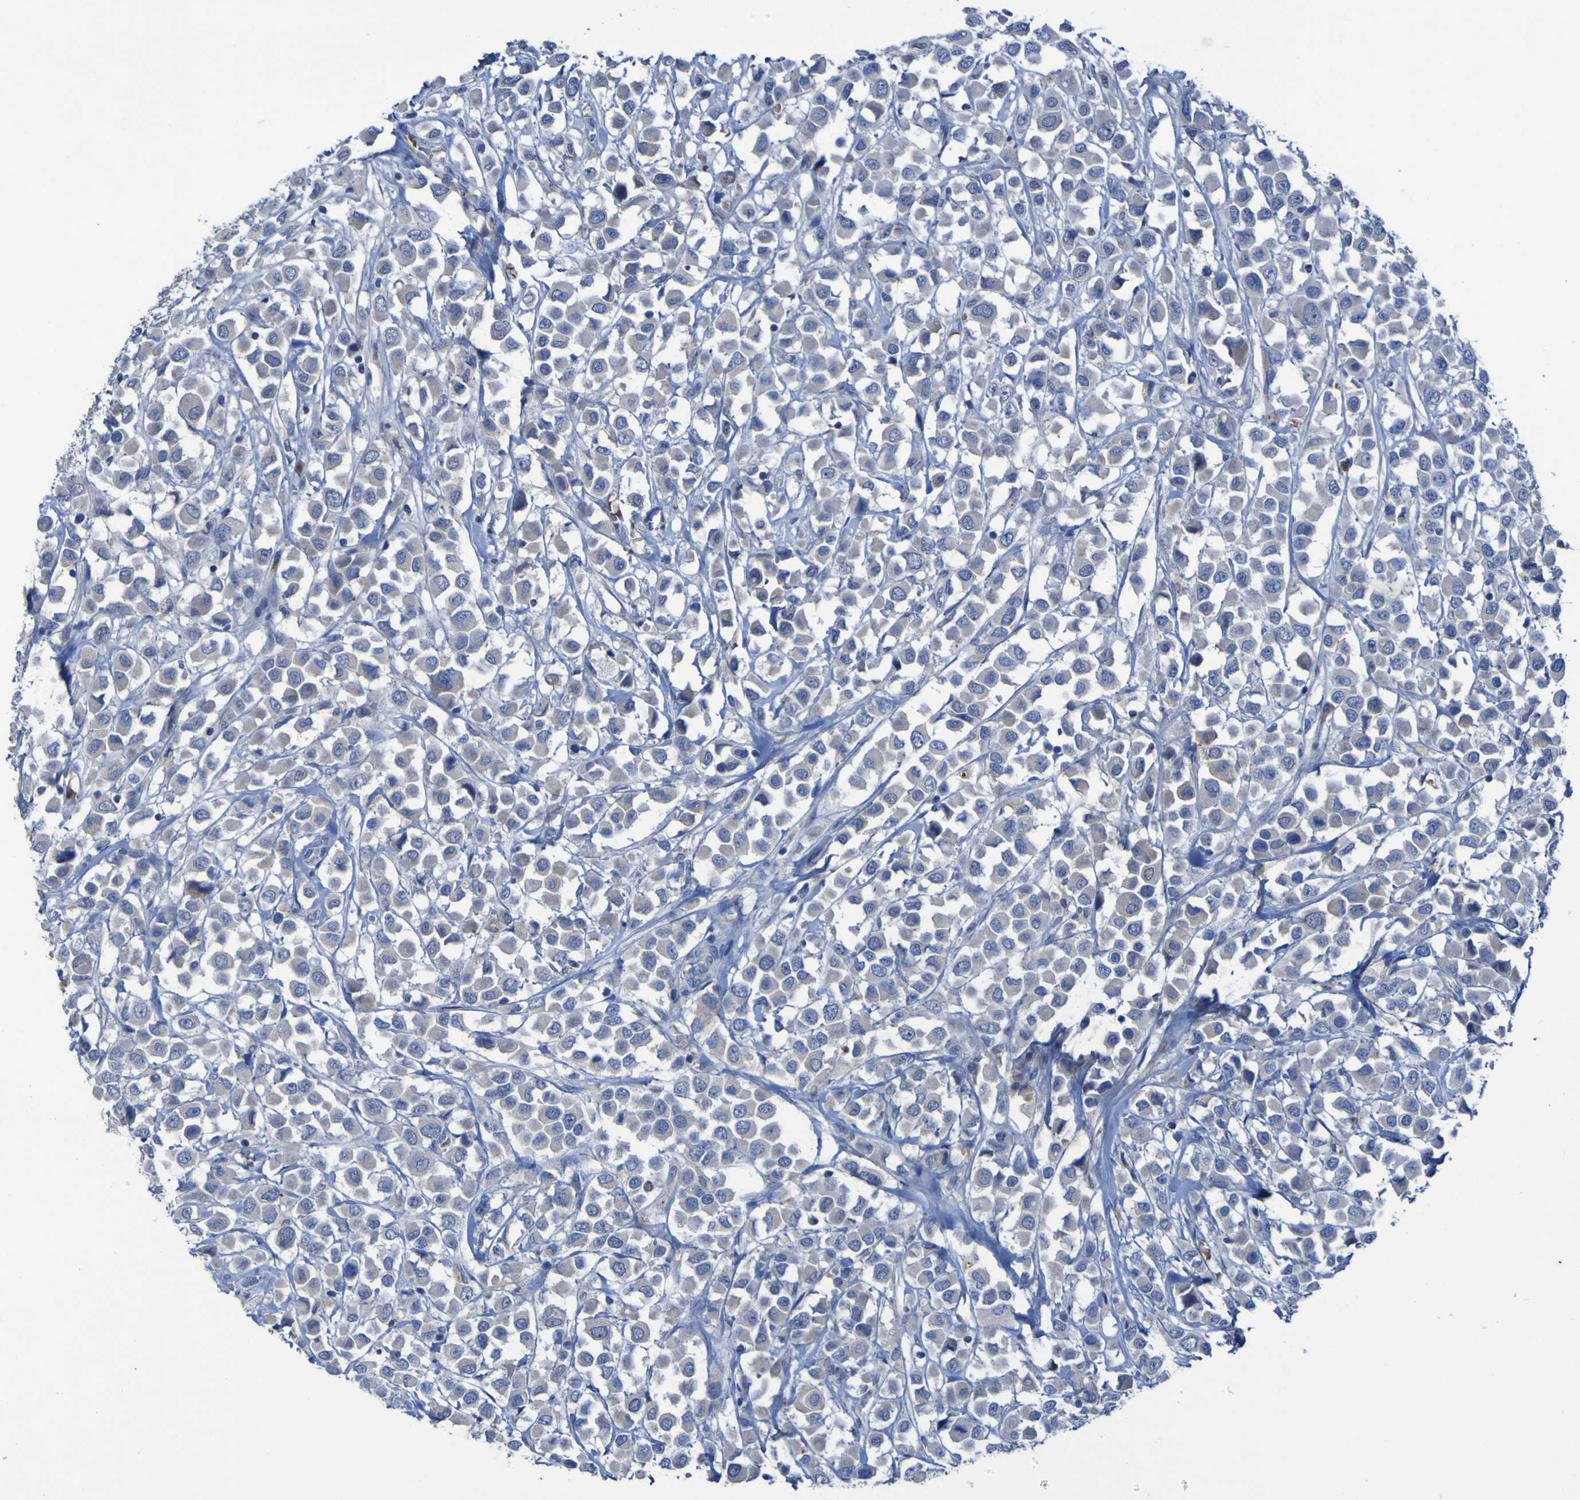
{"staining": {"intensity": "negative", "quantity": "none", "location": "none"}, "tissue": "breast cancer", "cell_type": "Tumor cells", "image_type": "cancer", "snomed": [{"axis": "morphology", "description": "Duct carcinoma"}, {"axis": "topography", "description": "Breast"}], "caption": "Immunohistochemistry (IHC) micrograph of human infiltrating ductal carcinoma (breast) stained for a protein (brown), which demonstrates no staining in tumor cells. Brightfield microscopy of IHC stained with DAB (3,3'-diaminobenzidine) (brown) and hematoxylin (blue), captured at high magnification.", "gene": "SGK2", "patient": {"sex": "female", "age": 61}}